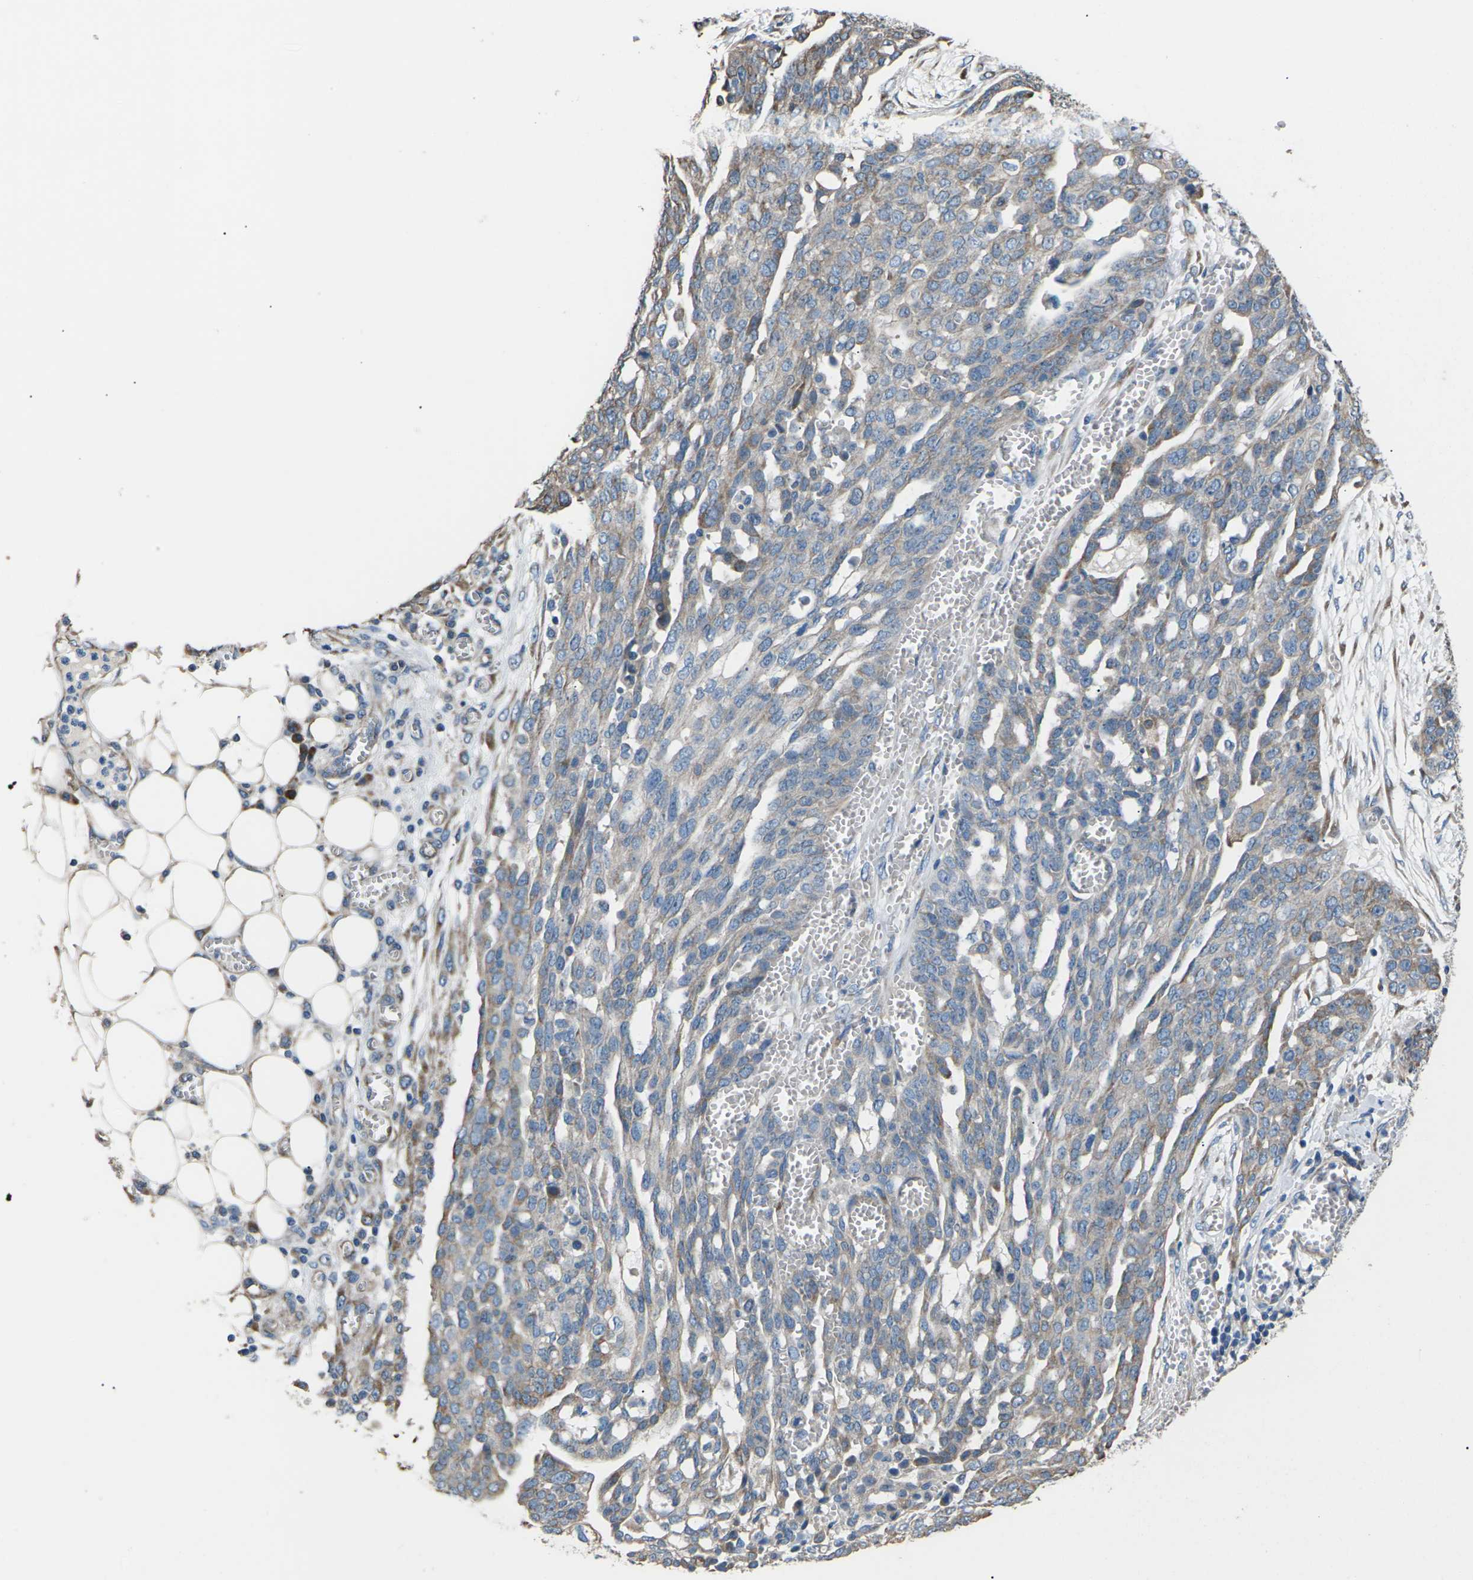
{"staining": {"intensity": "moderate", "quantity": "25%-75%", "location": "cytoplasmic/membranous"}, "tissue": "ovarian cancer", "cell_type": "Tumor cells", "image_type": "cancer", "snomed": [{"axis": "morphology", "description": "Cystadenocarcinoma, serous, NOS"}, {"axis": "topography", "description": "Soft tissue"}, {"axis": "topography", "description": "Ovary"}], "caption": "The photomicrograph shows immunohistochemical staining of ovarian cancer. There is moderate cytoplasmic/membranous expression is seen in about 25%-75% of tumor cells.", "gene": "KLHDC8B", "patient": {"sex": "female", "age": 57}}